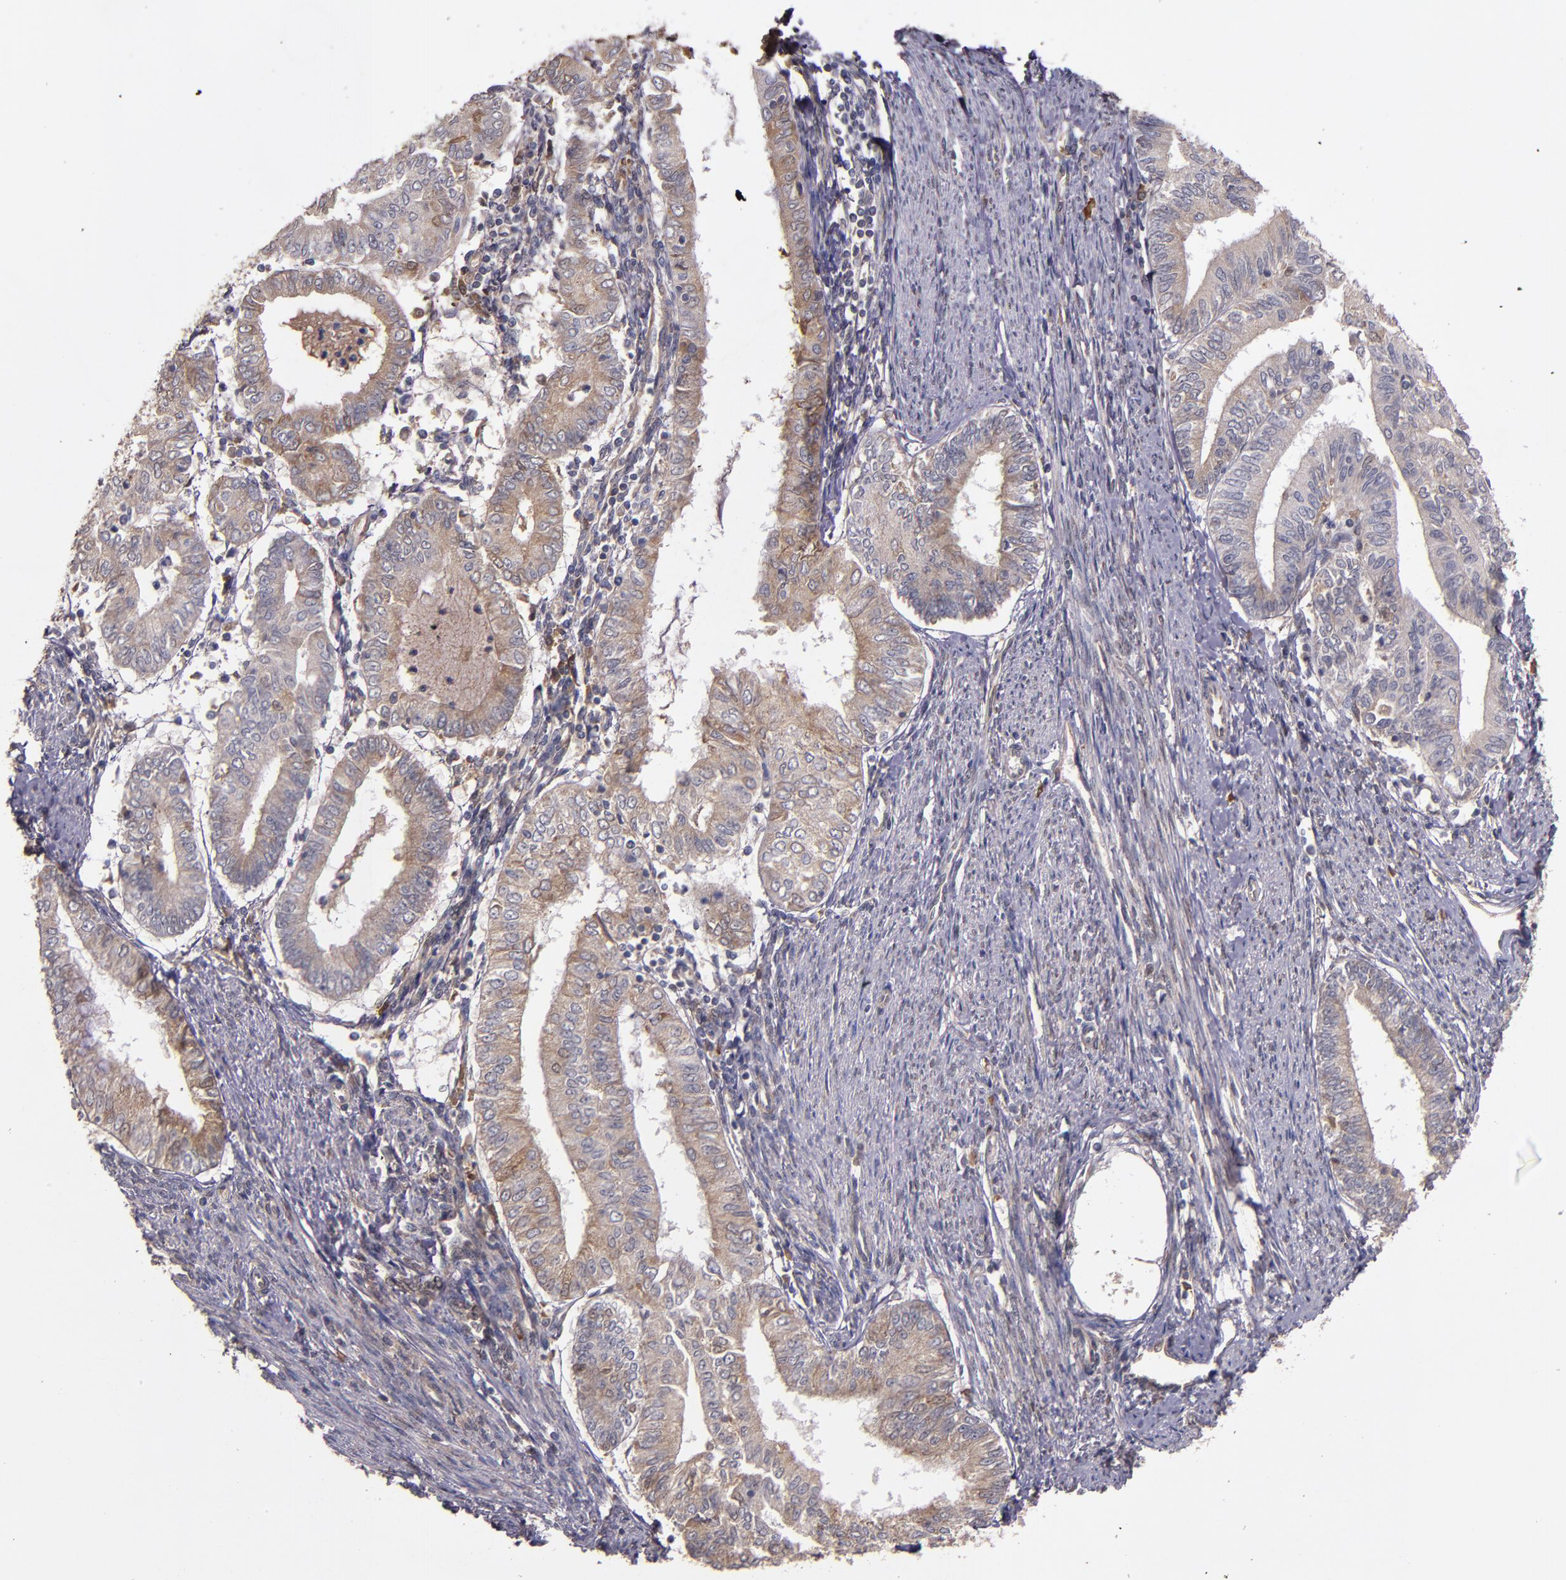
{"staining": {"intensity": "weak", "quantity": ">75%", "location": "cytoplasmic/membranous"}, "tissue": "endometrial cancer", "cell_type": "Tumor cells", "image_type": "cancer", "snomed": [{"axis": "morphology", "description": "Adenocarcinoma, NOS"}, {"axis": "topography", "description": "Endometrium"}], "caption": "Immunohistochemistry (IHC) of human endometrial cancer (adenocarcinoma) exhibits low levels of weak cytoplasmic/membranous expression in about >75% of tumor cells.", "gene": "PRAF2", "patient": {"sex": "female", "age": 66}}